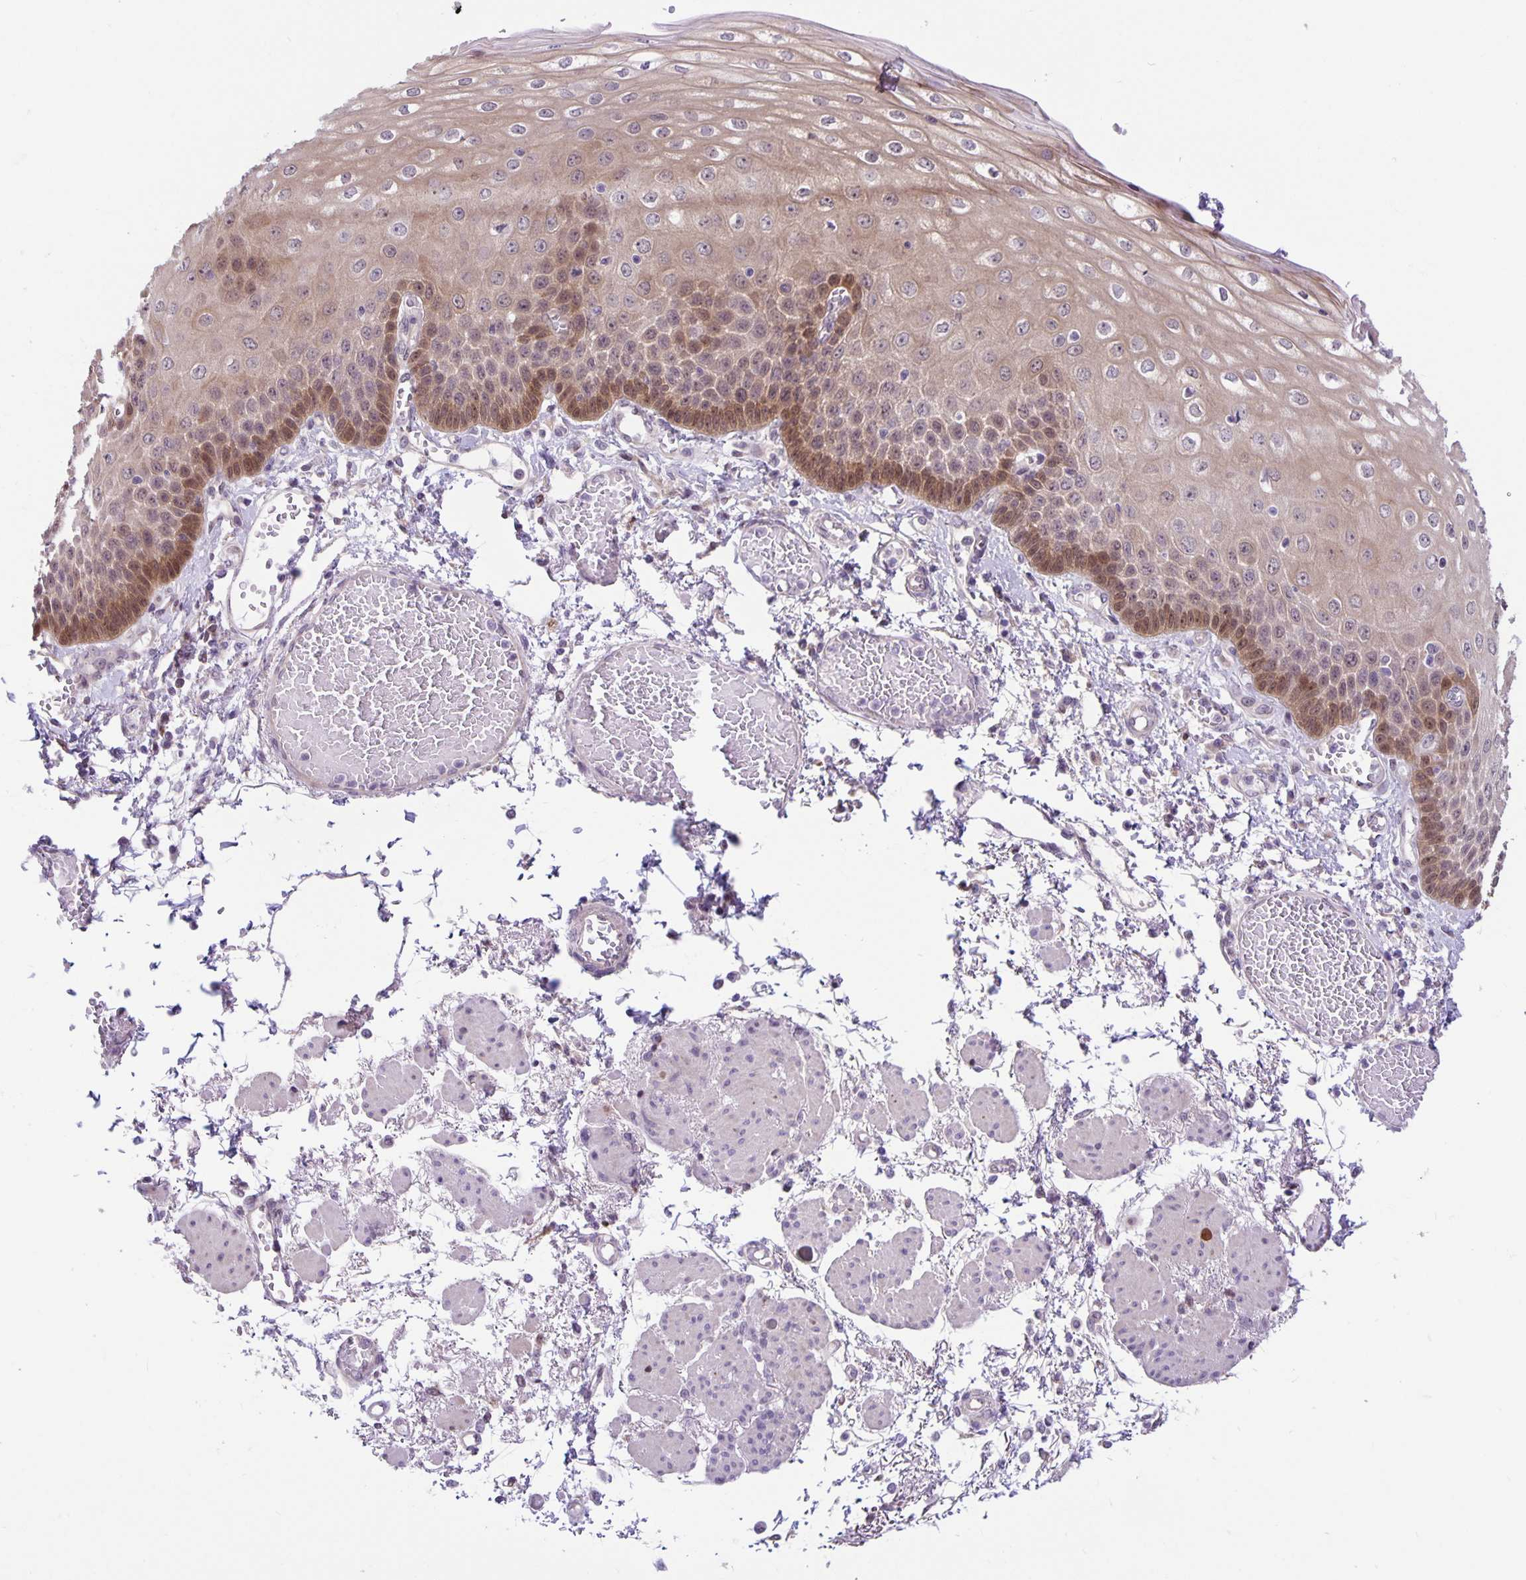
{"staining": {"intensity": "moderate", "quantity": "25%-75%", "location": "cytoplasmic/membranous,nuclear"}, "tissue": "esophagus", "cell_type": "Squamous epithelial cells", "image_type": "normal", "snomed": [{"axis": "morphology", "description": "Normal tissue, NOS"}, {"axis": "morphology", "description": "Adenocarcinoma, NOS"}, {"axis": "topography", "description": "Esophagus"}], "caption": "Moderate cytoplasmic/membranous,nuclear staining for a protein is seen in about 25%-75% of squamous epithelial cells of normal esophagus using immunohistochemistry.", "gene": "TAX1BP3", "patient": {"sex": "male", "age": 81}}